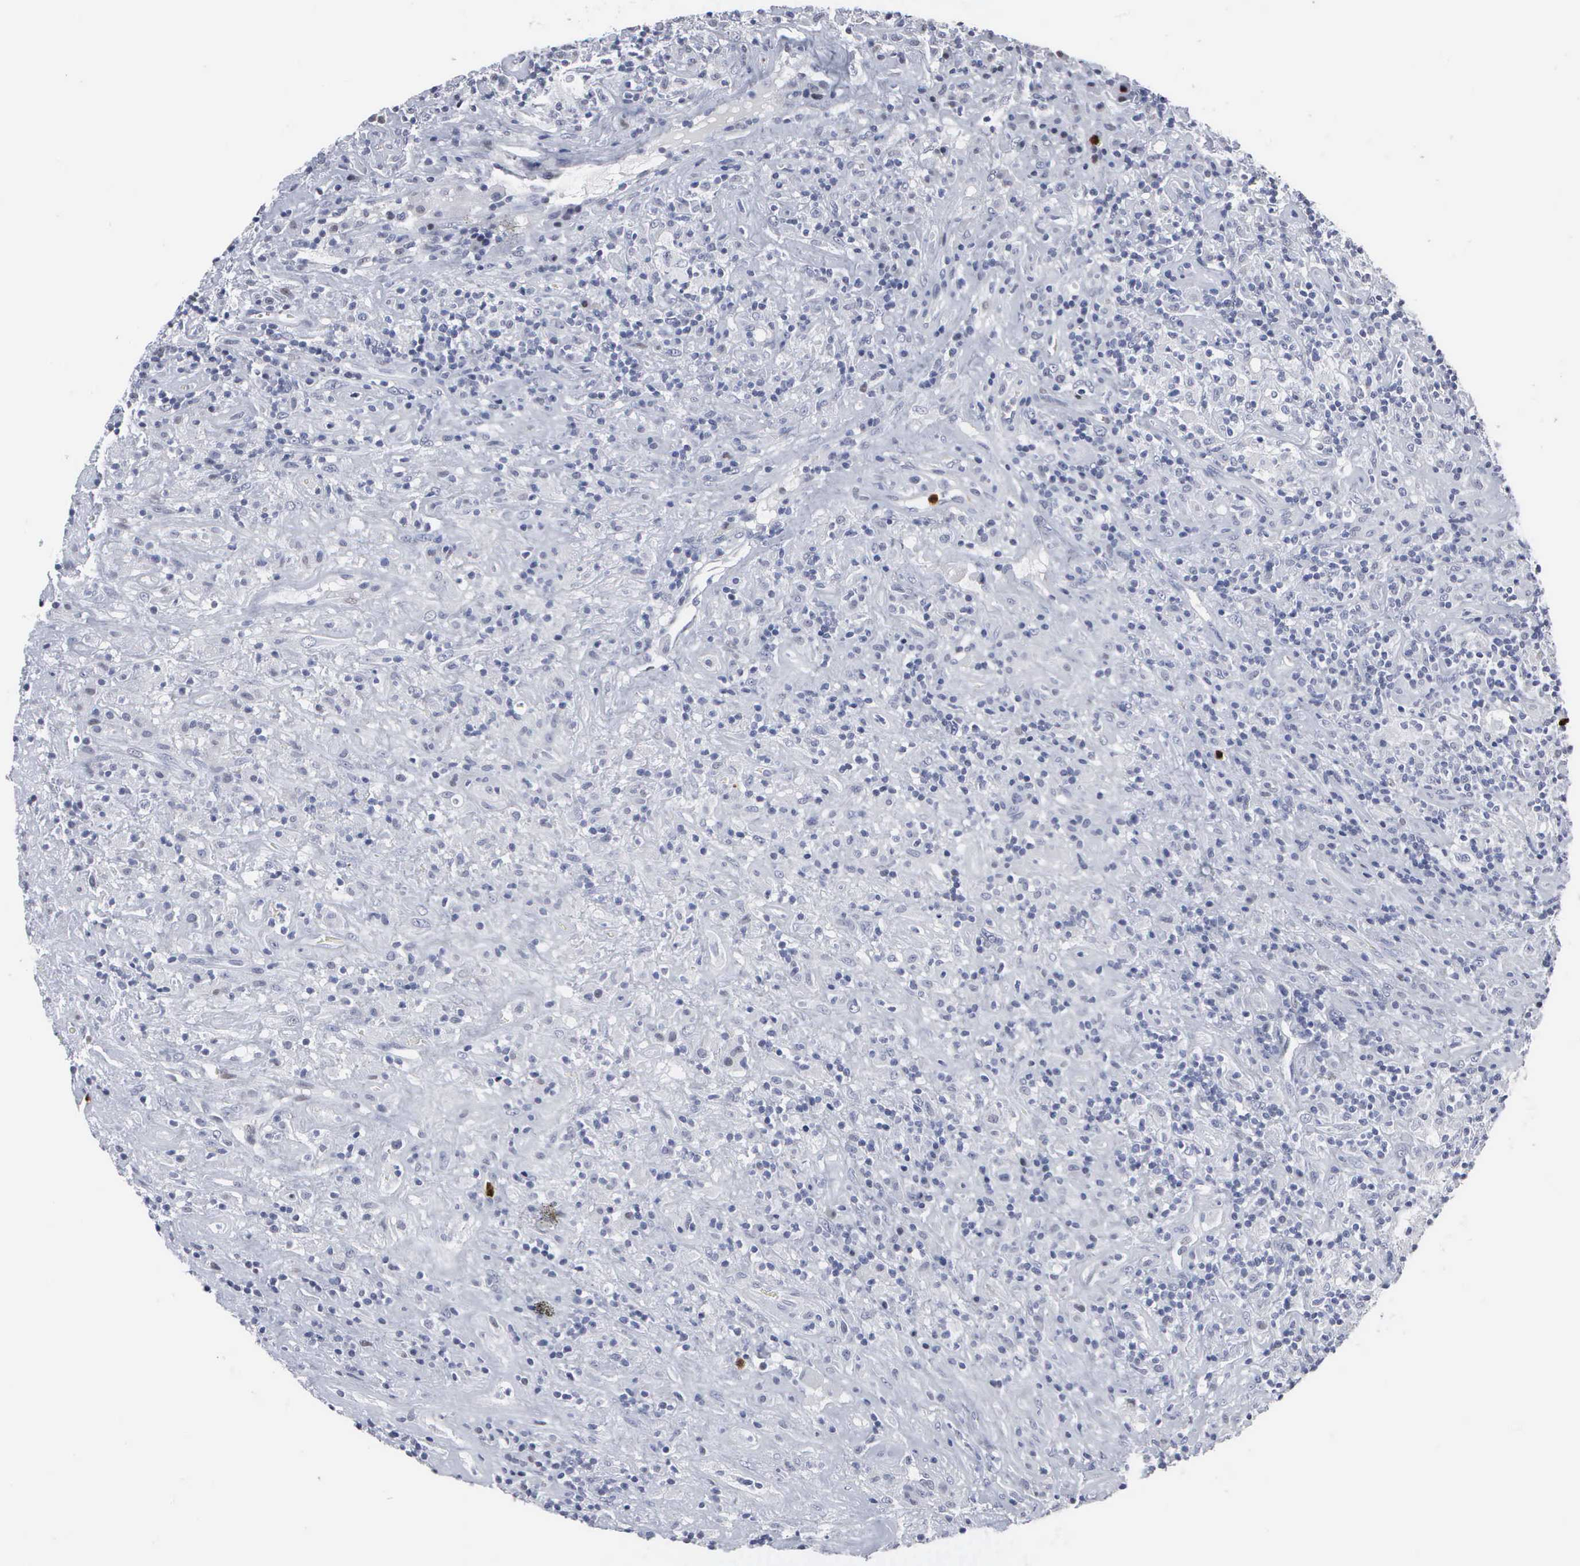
{"staining": {"intensity": "negative", "quantity": "none", "location": "none"}, "tissue": "lymphoma", "cell_type": "Tumor cells", "image_type": "cancer", "snomed": [{"axis": "morphology", "description": "Hodgkin's disease, NOS"}, {"axis": "topography", "description": "Lymph node"}], "caption": "High magnification brightfield microscopy of lymphoma stained with DAB (brown) and counterstained with hematoxylin (blue): tumor cells show no significant staining. Nuclei are stained in blue.", "gene": "SPIN3", "patient": {"sex": "male", "age": 46}}